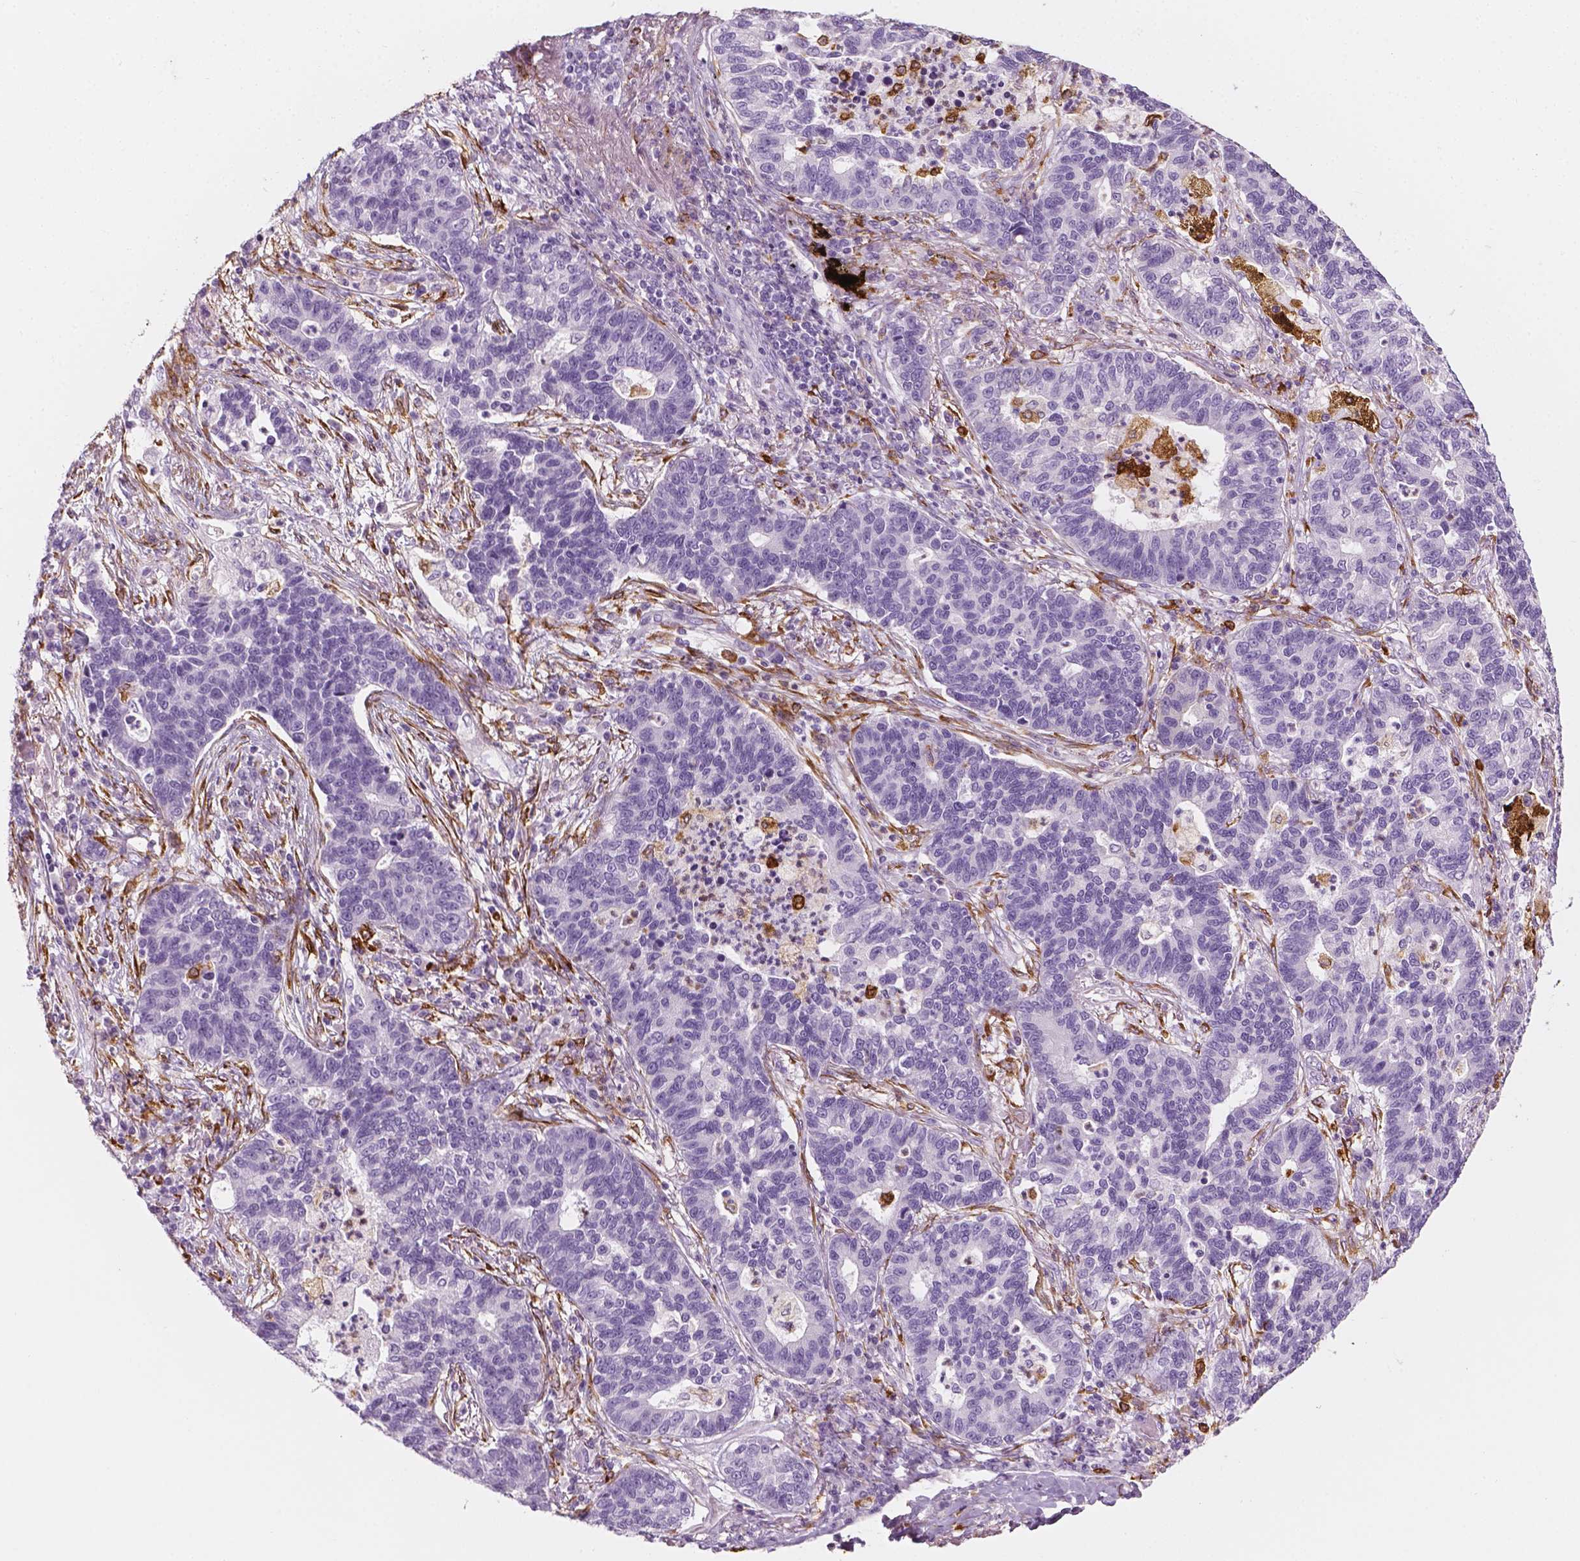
{"staining": {"intensity": "negative", "quantity": "none", "location": "none"}, "tissue": "lung cancer", "cell_type": "Tumor cells", "image_type": "cancer", "snomed": [{"axis": "morphology", "description": "Adenocarcinoma, NOS"}, {"axis": "topography", "description": "Lung"}], "caption": "Tumor cells show no significant protein expression in lung adenocarcinoma. (DAB (3,3'-diaminobenzidine) immunohistochemistry (IHC), high magnification).", "gene": "CES1", "patient": {"sex": "female", "age": 57}}